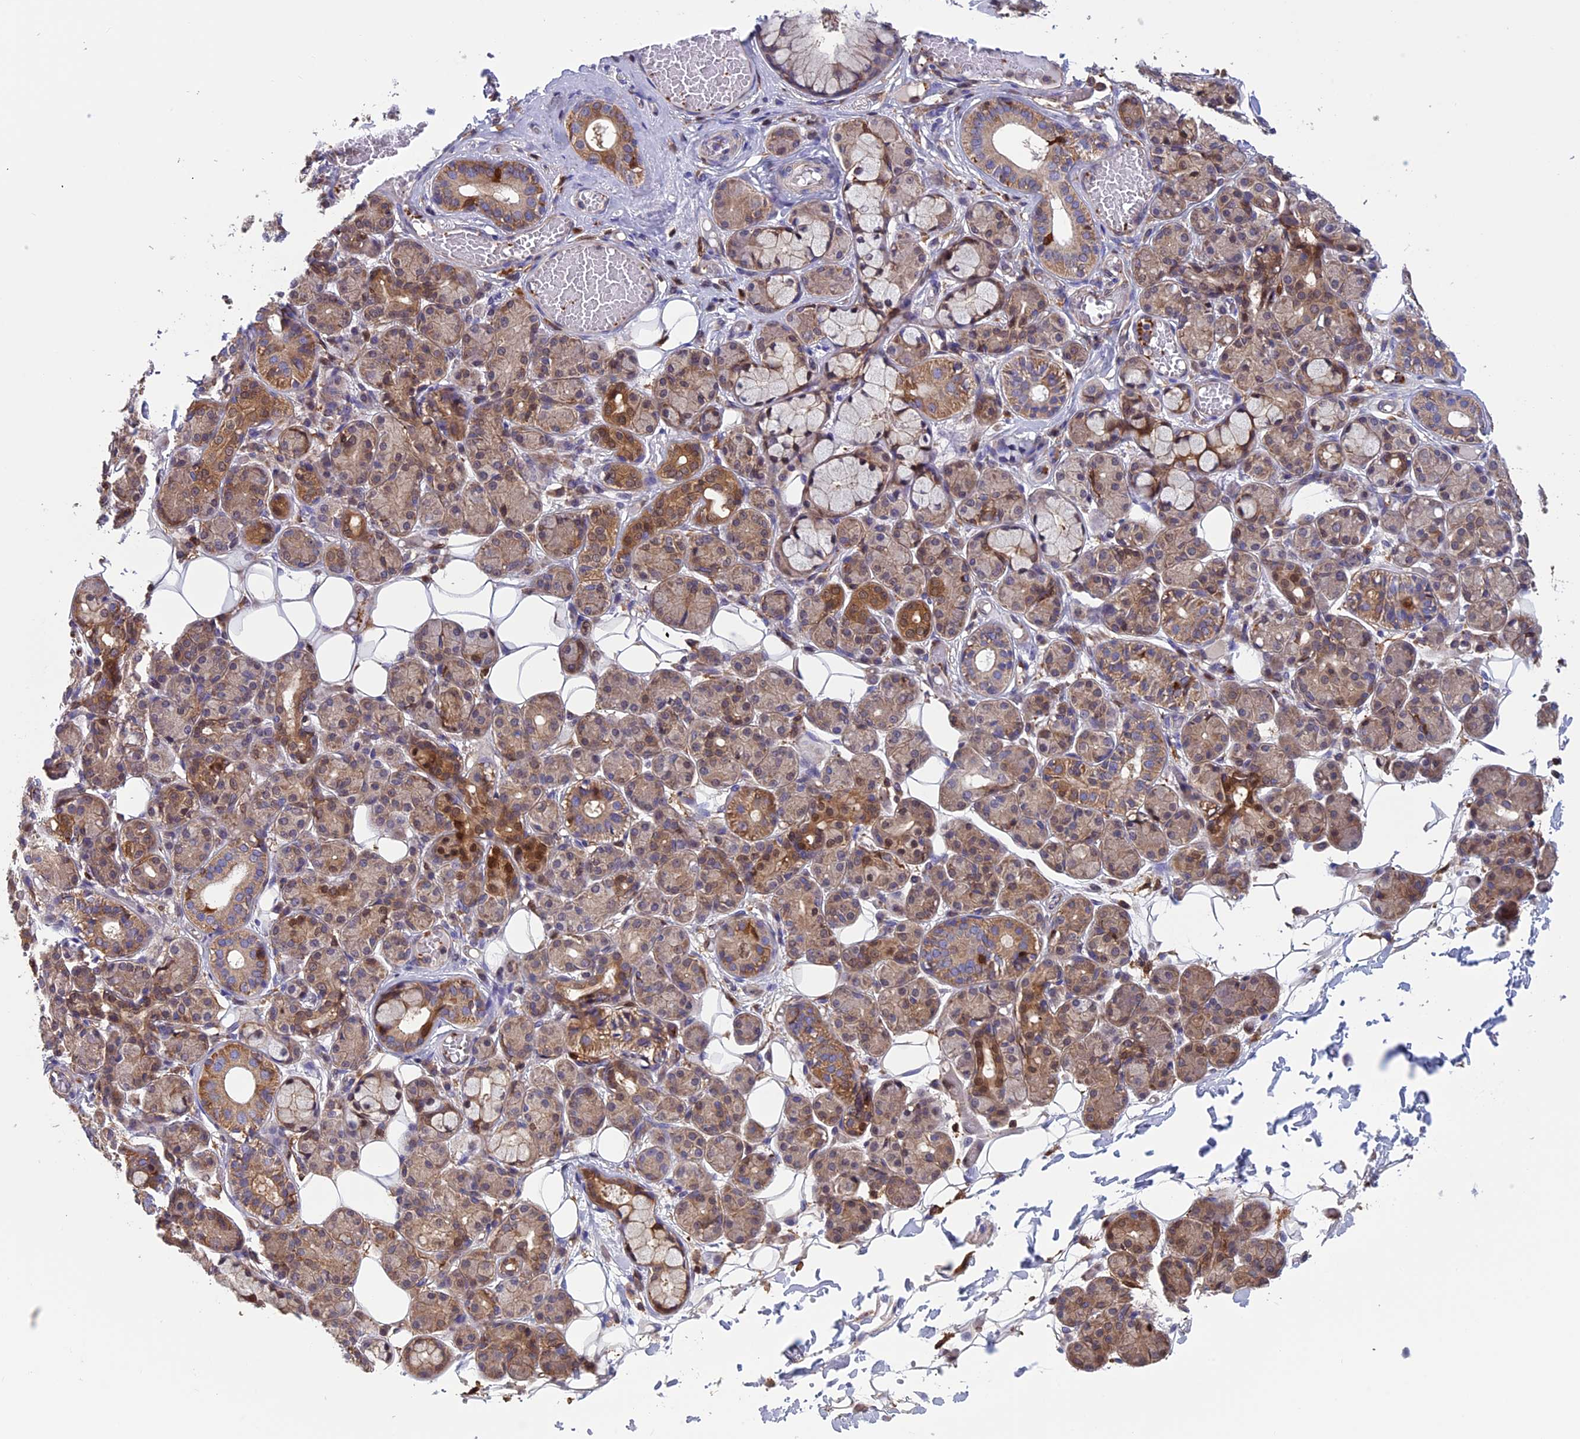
{"staining": {"intensity": "moderate", "quantity": "25%-75%", "location": "cytoplasmic/membranous"}, "tissue": "salivary gland", "cell_type": "Glandular cells", "image_type": "normal", "snomed": [{"axis": "morphology", "description": "Normal tissue, NOS"}, {"axis": "topography", "description": "Salivary gland"}], "caption": "This image reveals immunohistochemistry staining of normal salivary gland, with medium moderate cytoplasmic/membranous positivity in approximately 25%-75% of glandular cells.", "gene": "ARHGAP18", "patient": {"sex": "male", "age": 63}}